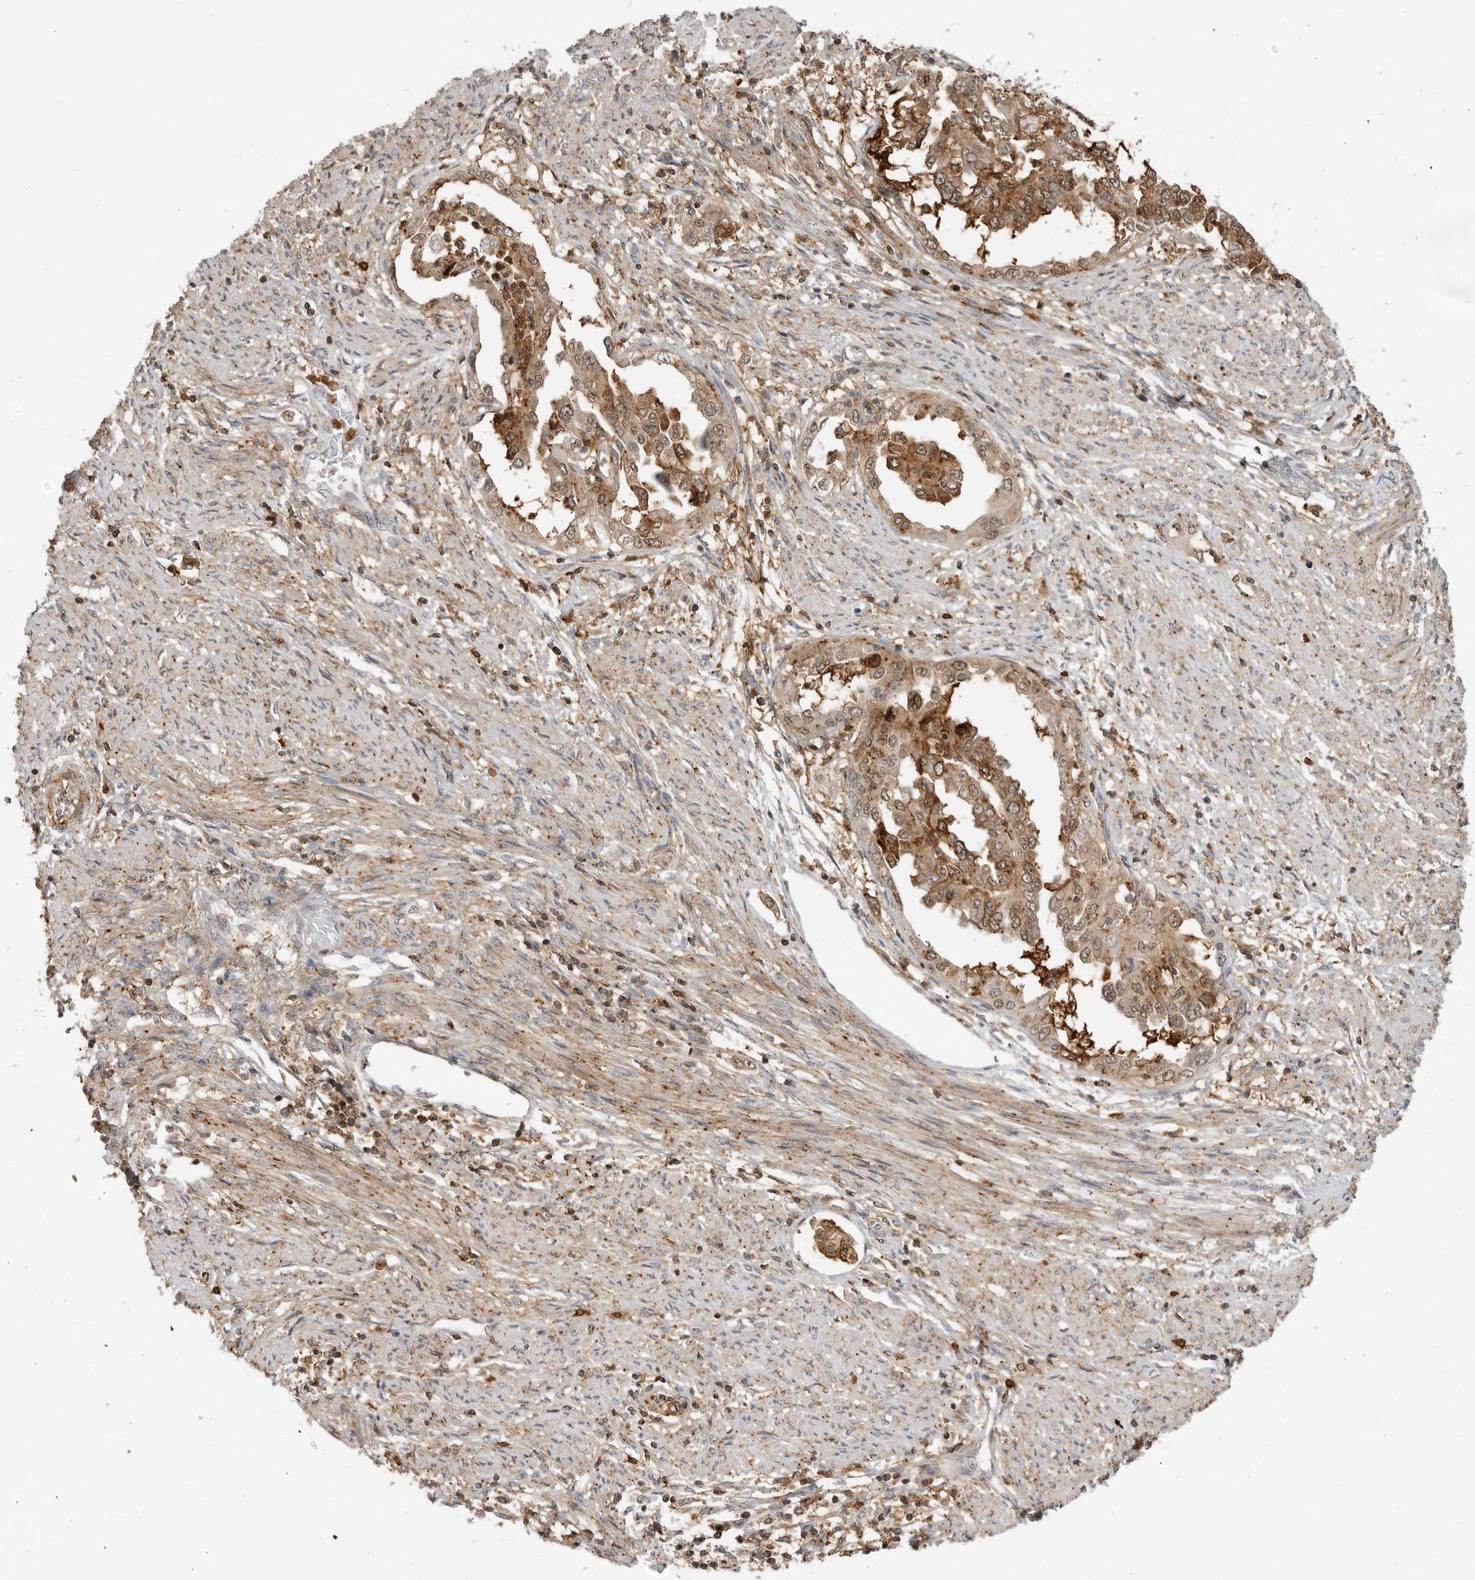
{"staining": {"intensity": "strong", "quantity": ">75%", "location": "cytoplasmic/membranous,nuclear"}, "tissue": "endometrial cancer", "cell_type": "Tumor cells", "image_type": "cancer", "snomed": [{"axis": "morphology", "description": "Adenocarcinoma, NOS"}, {"axis": "topography", "description": "Endometrium"}], "caption": "High-magnification brightfield microscopy of endometrial adenocarcinoma stained with DAB (3,3'-diaminobenzidine) (brown) and counterstained with hematoxylin (blue). tumor cells exhibit strong cytoplasmic/membranous and nuclear expression is seen in about>75% of cells. (DAB (3,3'-diaminobenzidine) IHC with brightfield microscopy, high magnification).", "gene": "ANXA11", "patient": {"sex": "female", "age": 85}}